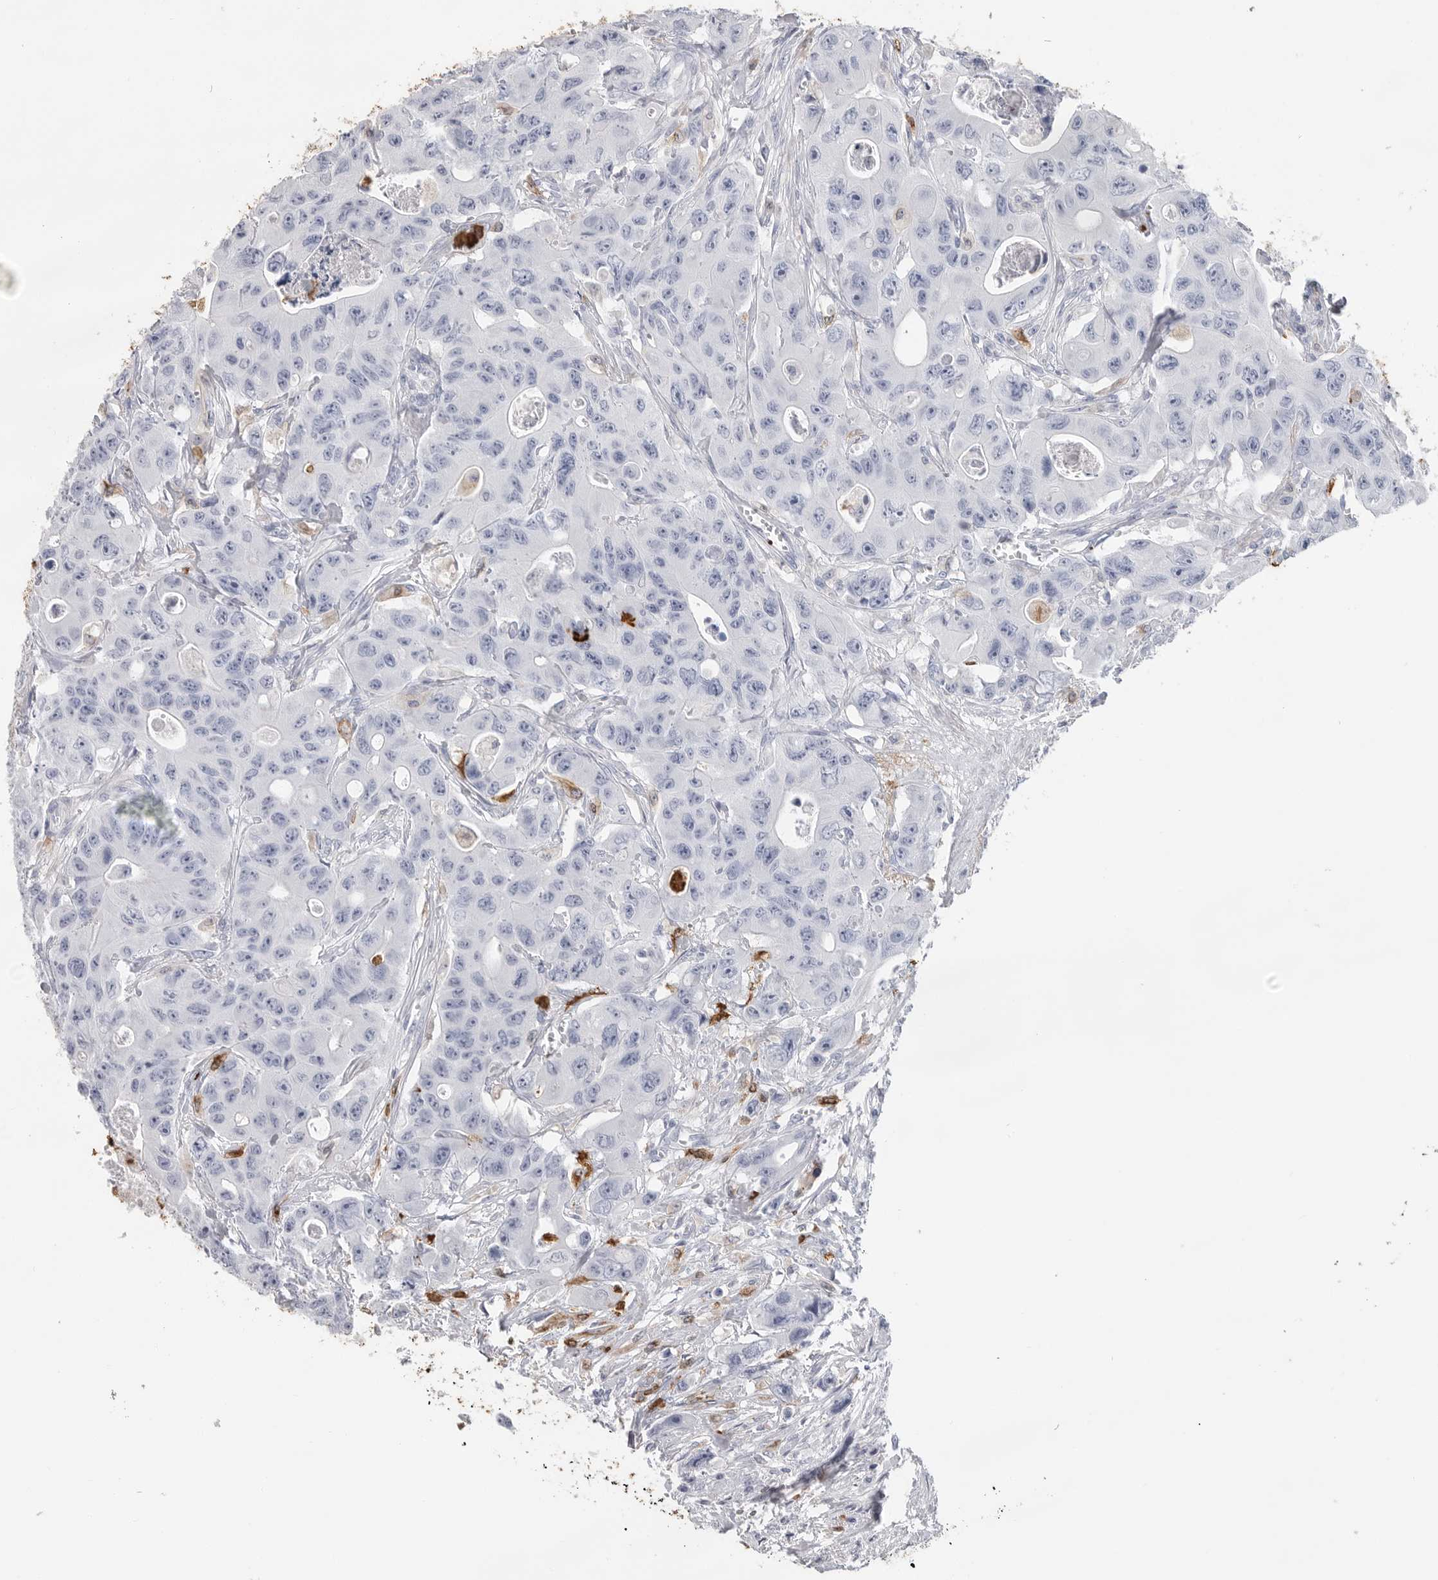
{"staining": {"intensity": "negative", "quantity": "none", "location": "none"}, "tissue": "colorectal cancer", "cell_type": "Tumor cells", "image_type": "cancer", "snomed": [{"axis": "morphology", "description": "Adenocarcinoma, NOS"}, {"axis": "topography", "description": "Colon"}], "caption": "Immunohistochemical staining of colorectal cancer reveals no significant staining in tumor cells.", "gene": "CYB561D1", "patient": {"sex": "female", "age": 46}}